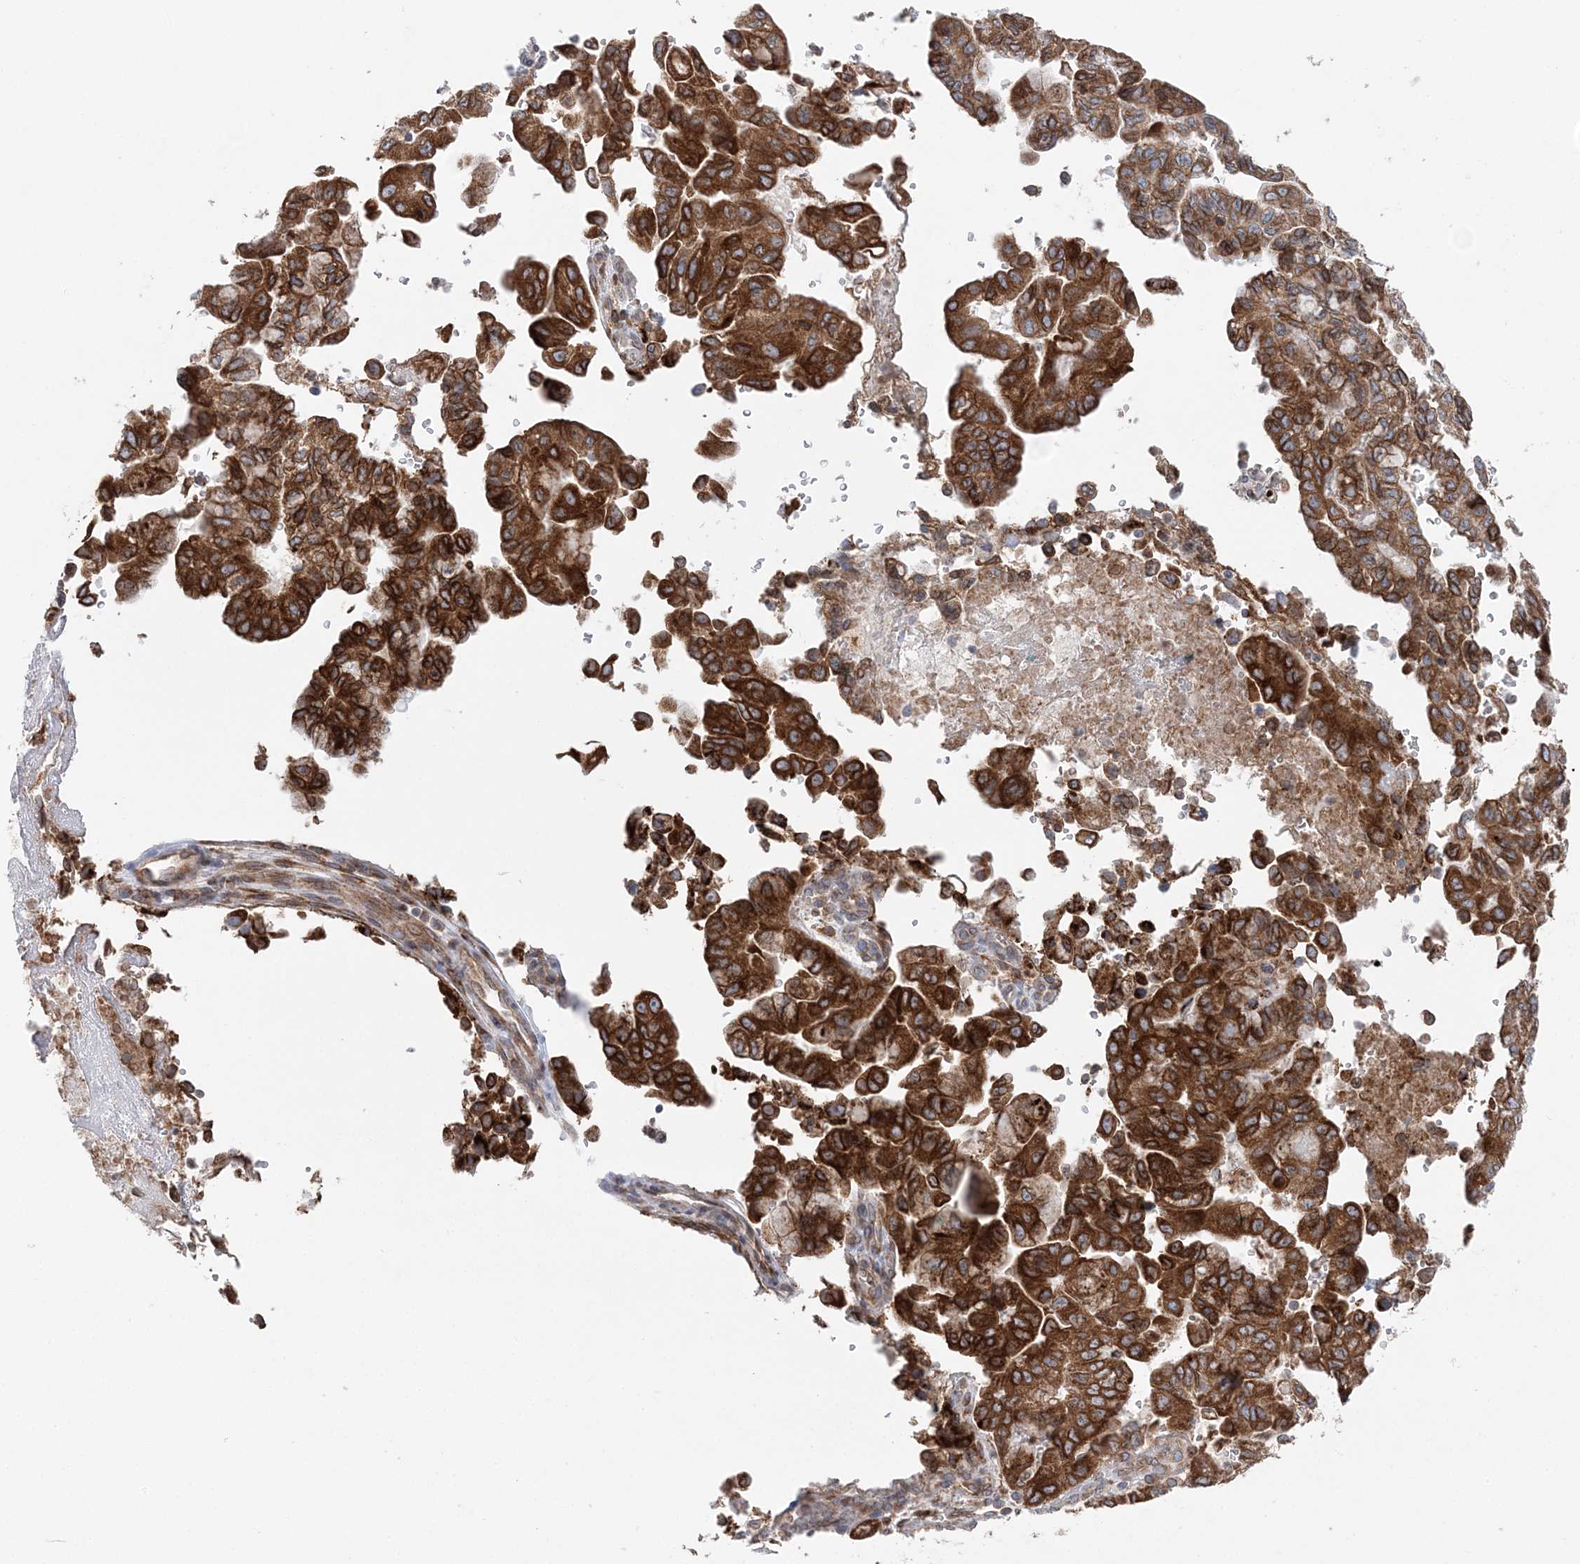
{"staining": {"intensity": "strong", "quantity": ">75%", "location": "cytoplasmic/membranous"}, "tissue": "pancreatic cancer", "cell_type": "Tumor cells", "image_type": "cancer", "snomed": [{"axis": "morphology", "description": "Adenocarcinoma, NOS"}, {"axis": "topography", "description": "Pancreas"}], "caption": "Human pancreatic adenocarcinoma stained for a protein (brown) shows strong cytoplasmic/membranous positive expression in approximately >75% of tumor cells.", "gene": "TMED10", "patient": {"sex": "male", "age": 51}}